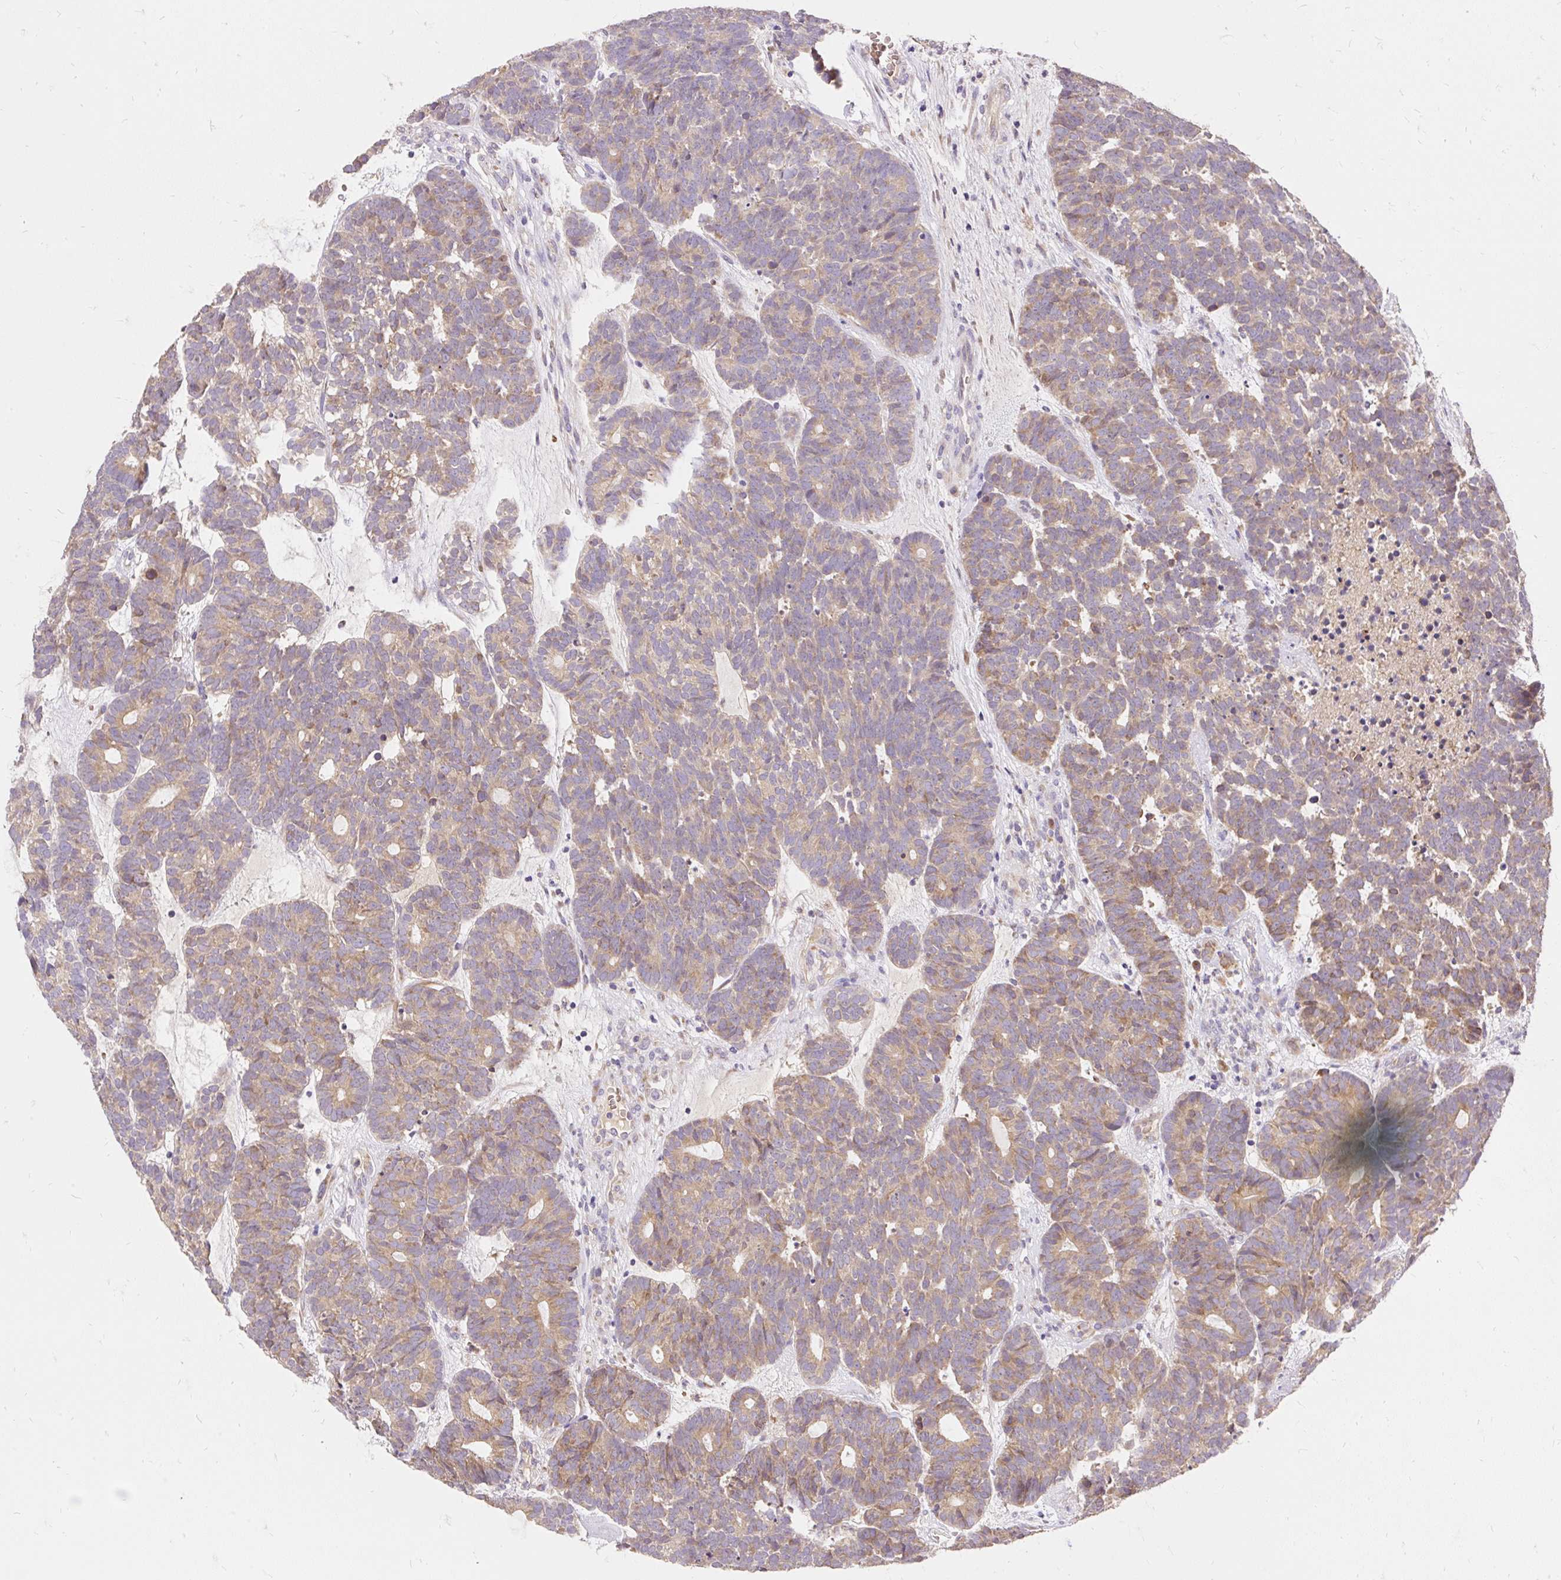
{"staining": {"intensity": "weak", "quantity": ">75%", "location": "cytoplasmic/membranous"}, "tissue": "head and neck cancer", "cell_type": "Tumor cells", "image_type": "cancer", "snomed": [{"axis": "morphology", "description": "Adenocarcinoma, NOS"}, {"axis": "topography", "description": "Head-Neck"}], "caption": "Weak cytoplasmic/membranous positivity for a protein is appreciated in approximately >75% of tumor cells of head and neck cancer using IHC.", "gene": "SEC63", "patient": {"sex": "female", "age": 81}}